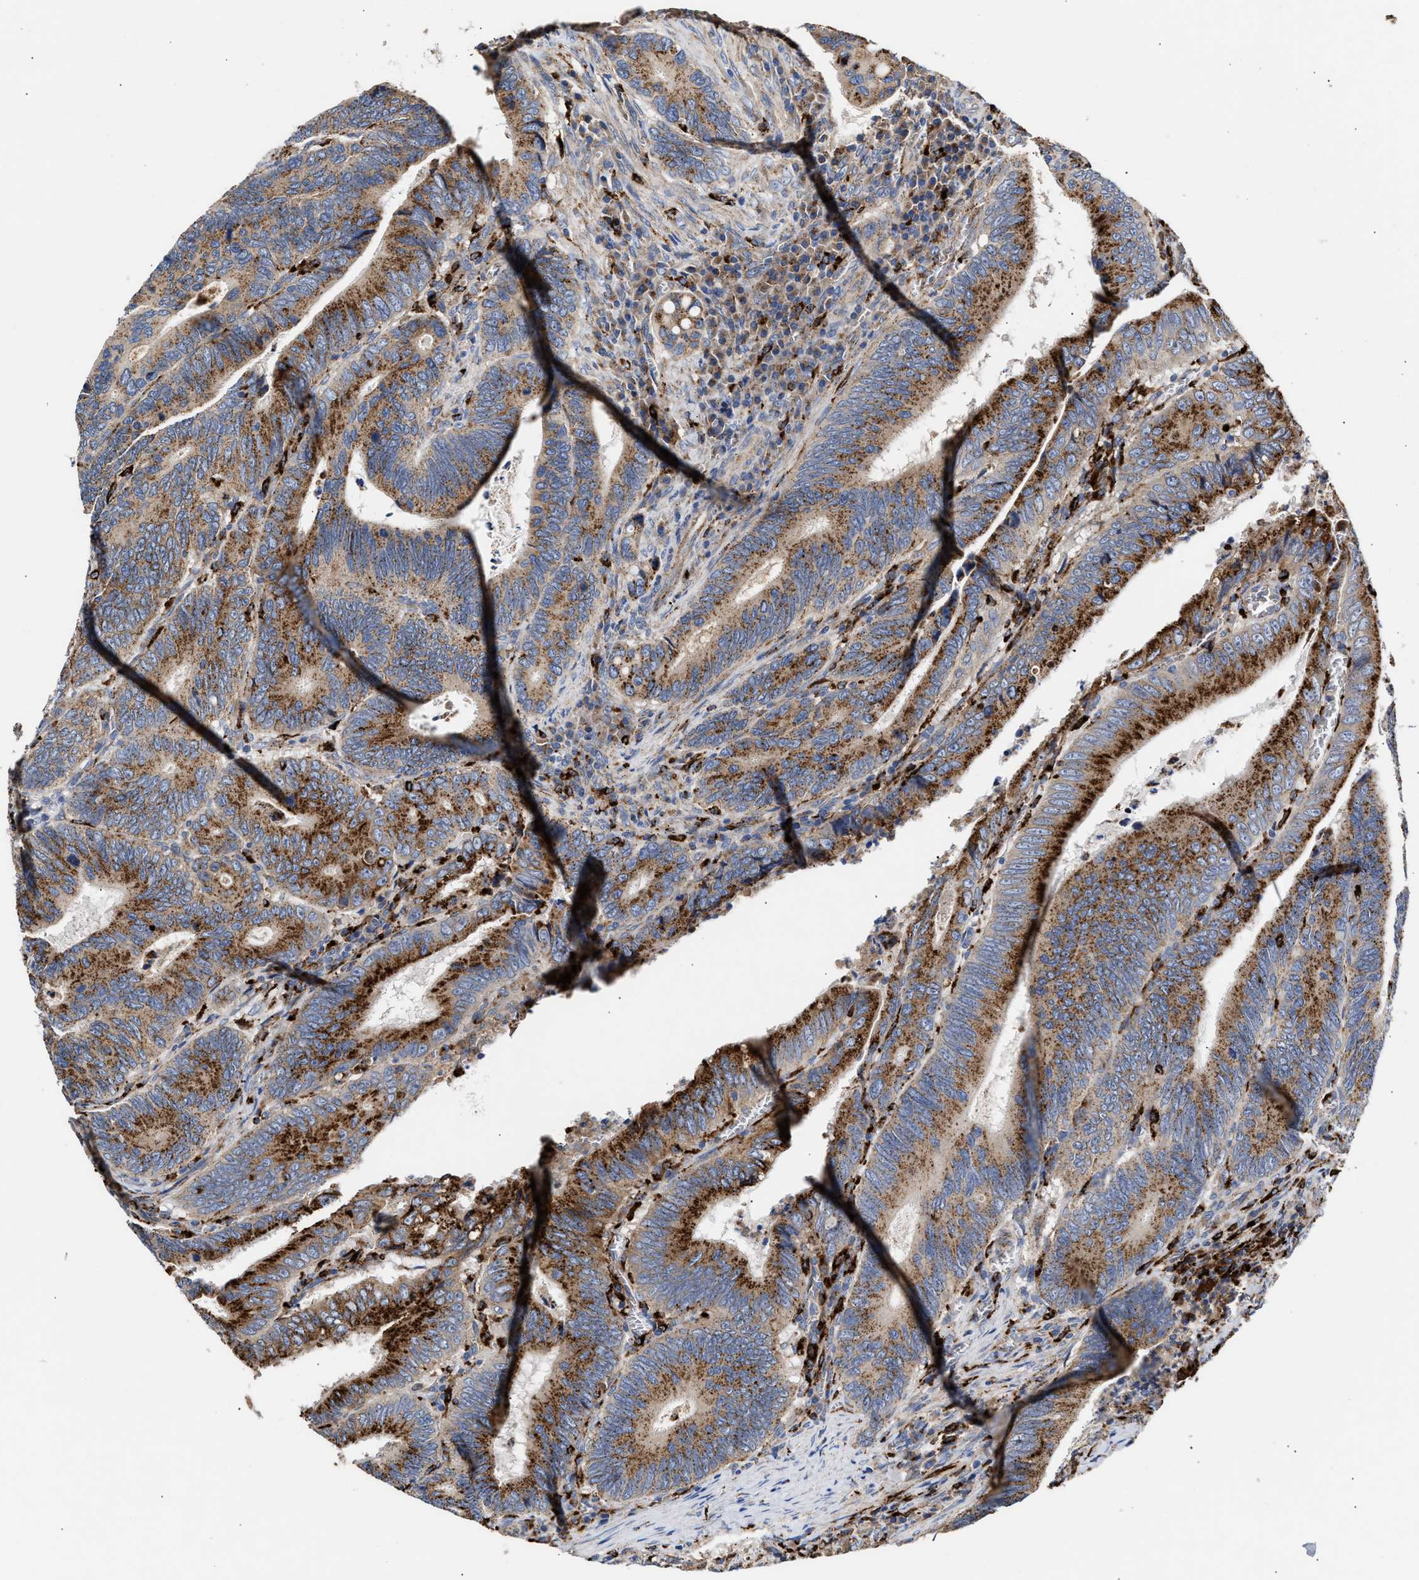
{"staining": {"intensity": "strong", "quantity": ">75%", "location": "cytoplasmic/membranous"}, "tissue": "colorectal cancer", "cell_type": "Tumor cells", "image_type": "cancer", "snomed": [{"axis": "morphology", "description": "Inflammation, NOS"}, {"axis": "morphology", "description": "Adenocarcinoma, NOS"}, {"axis": "topography", "description": "Colon"}], "caption": "A micrograph showing strong cytoplasmic/membranous expression in about >75% of tumor cells in colorectal cancer, as visualized by brown immunohistochemical staining.", "gene": "CCDC146", "patient": {"sex": "male", "age": 72}}